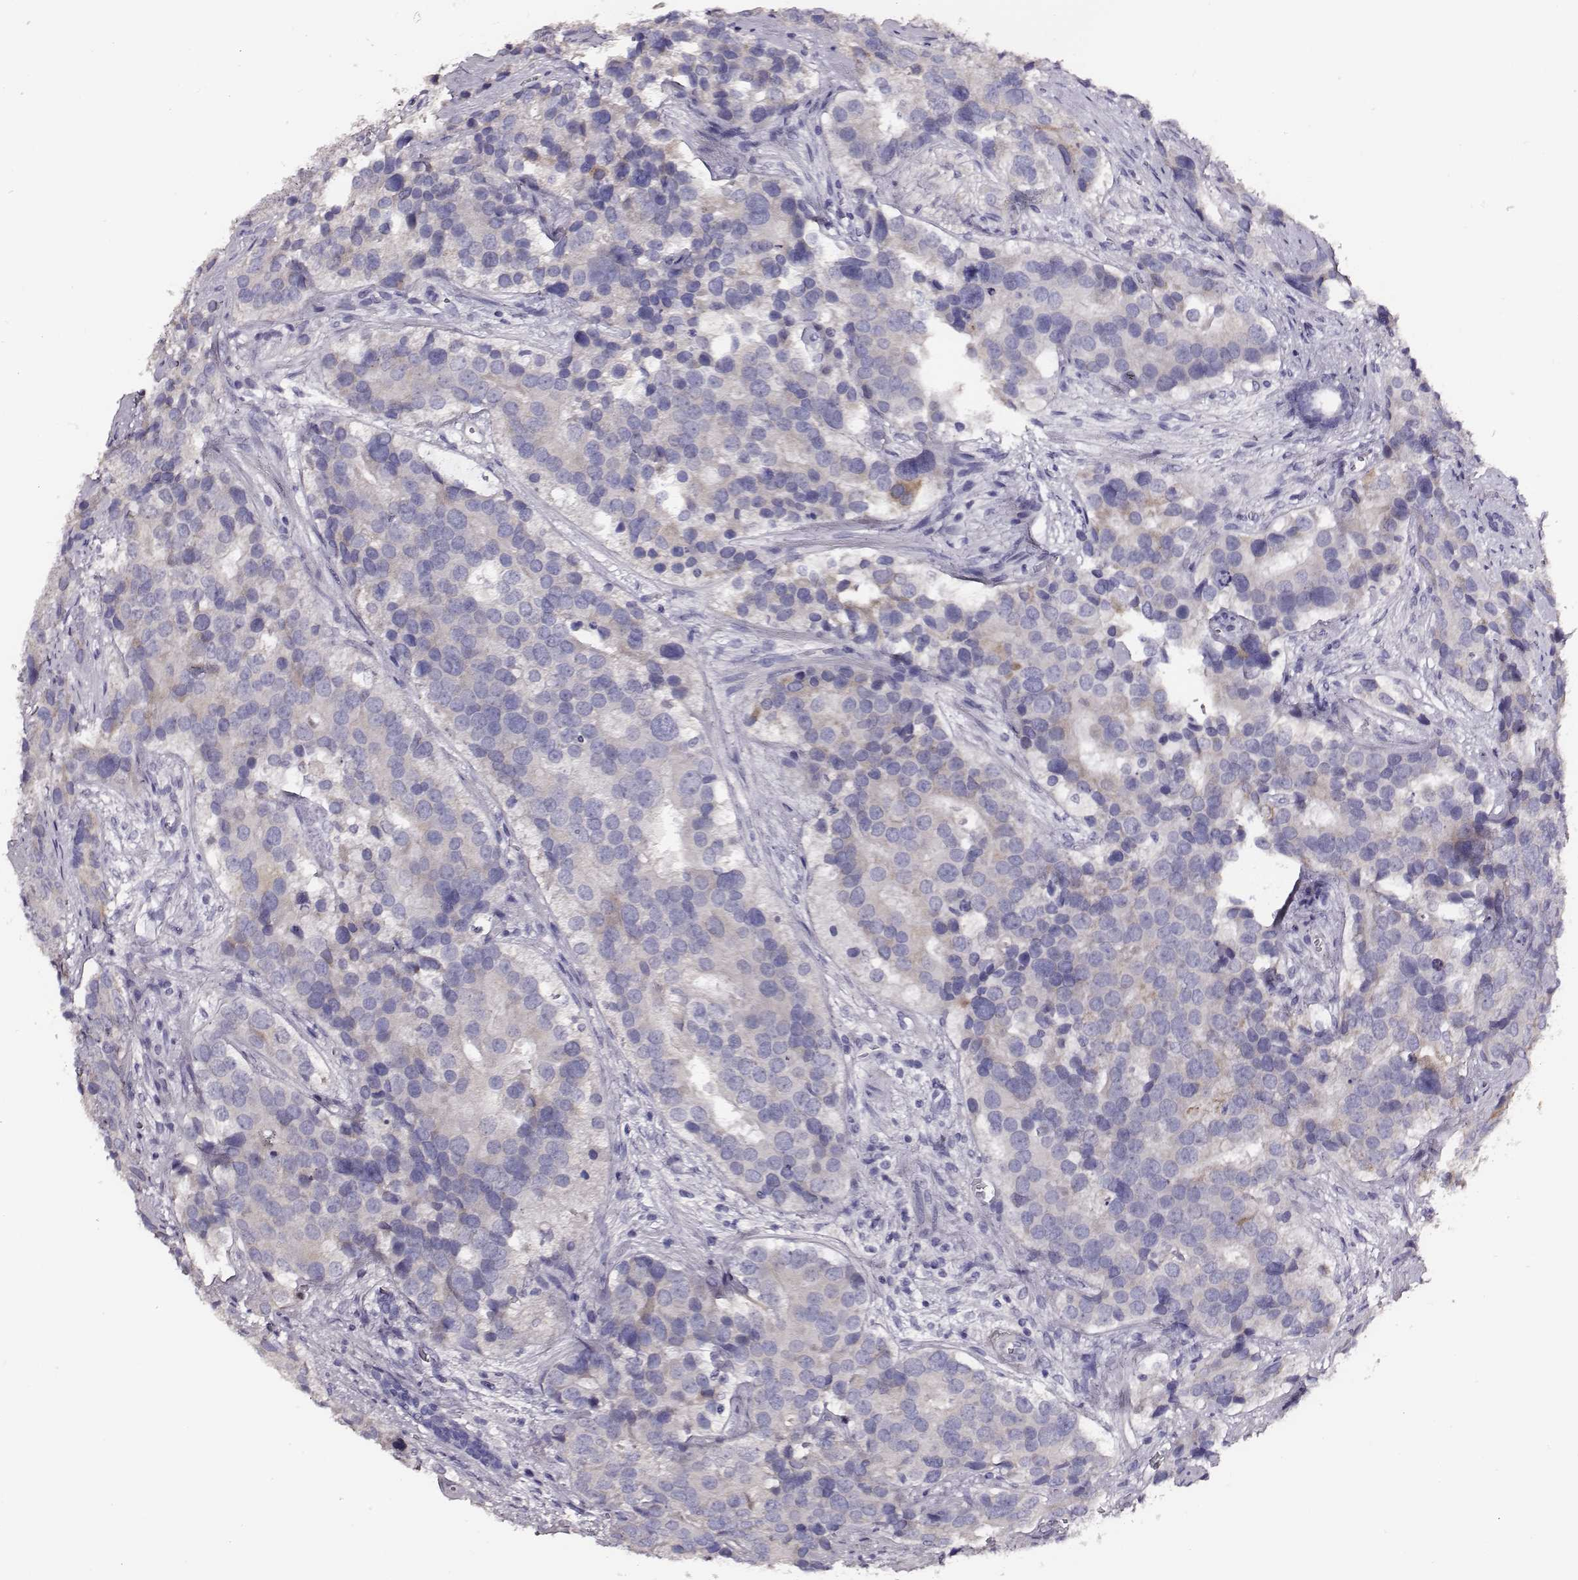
{"staining": {"intensity": "negative", "quantity": "none", "location": "none"}, "tissue": "prostate cancer", "cell_type": "Tumor cells", "image_type": "cancer", "snomed": [{"axis": "morphology", "description": "Adenocarcinoma, NOS"}, {"axis": "topography", "description": "Prostate and seminal vesicle, NOS"}], "caption": "Immunohistochemistry of human prostate cancer (adenocarcinoma) reveals no staining in tumor cells.", "gene": "AADAT", "patient": {"sex": "male", "age": 63}}